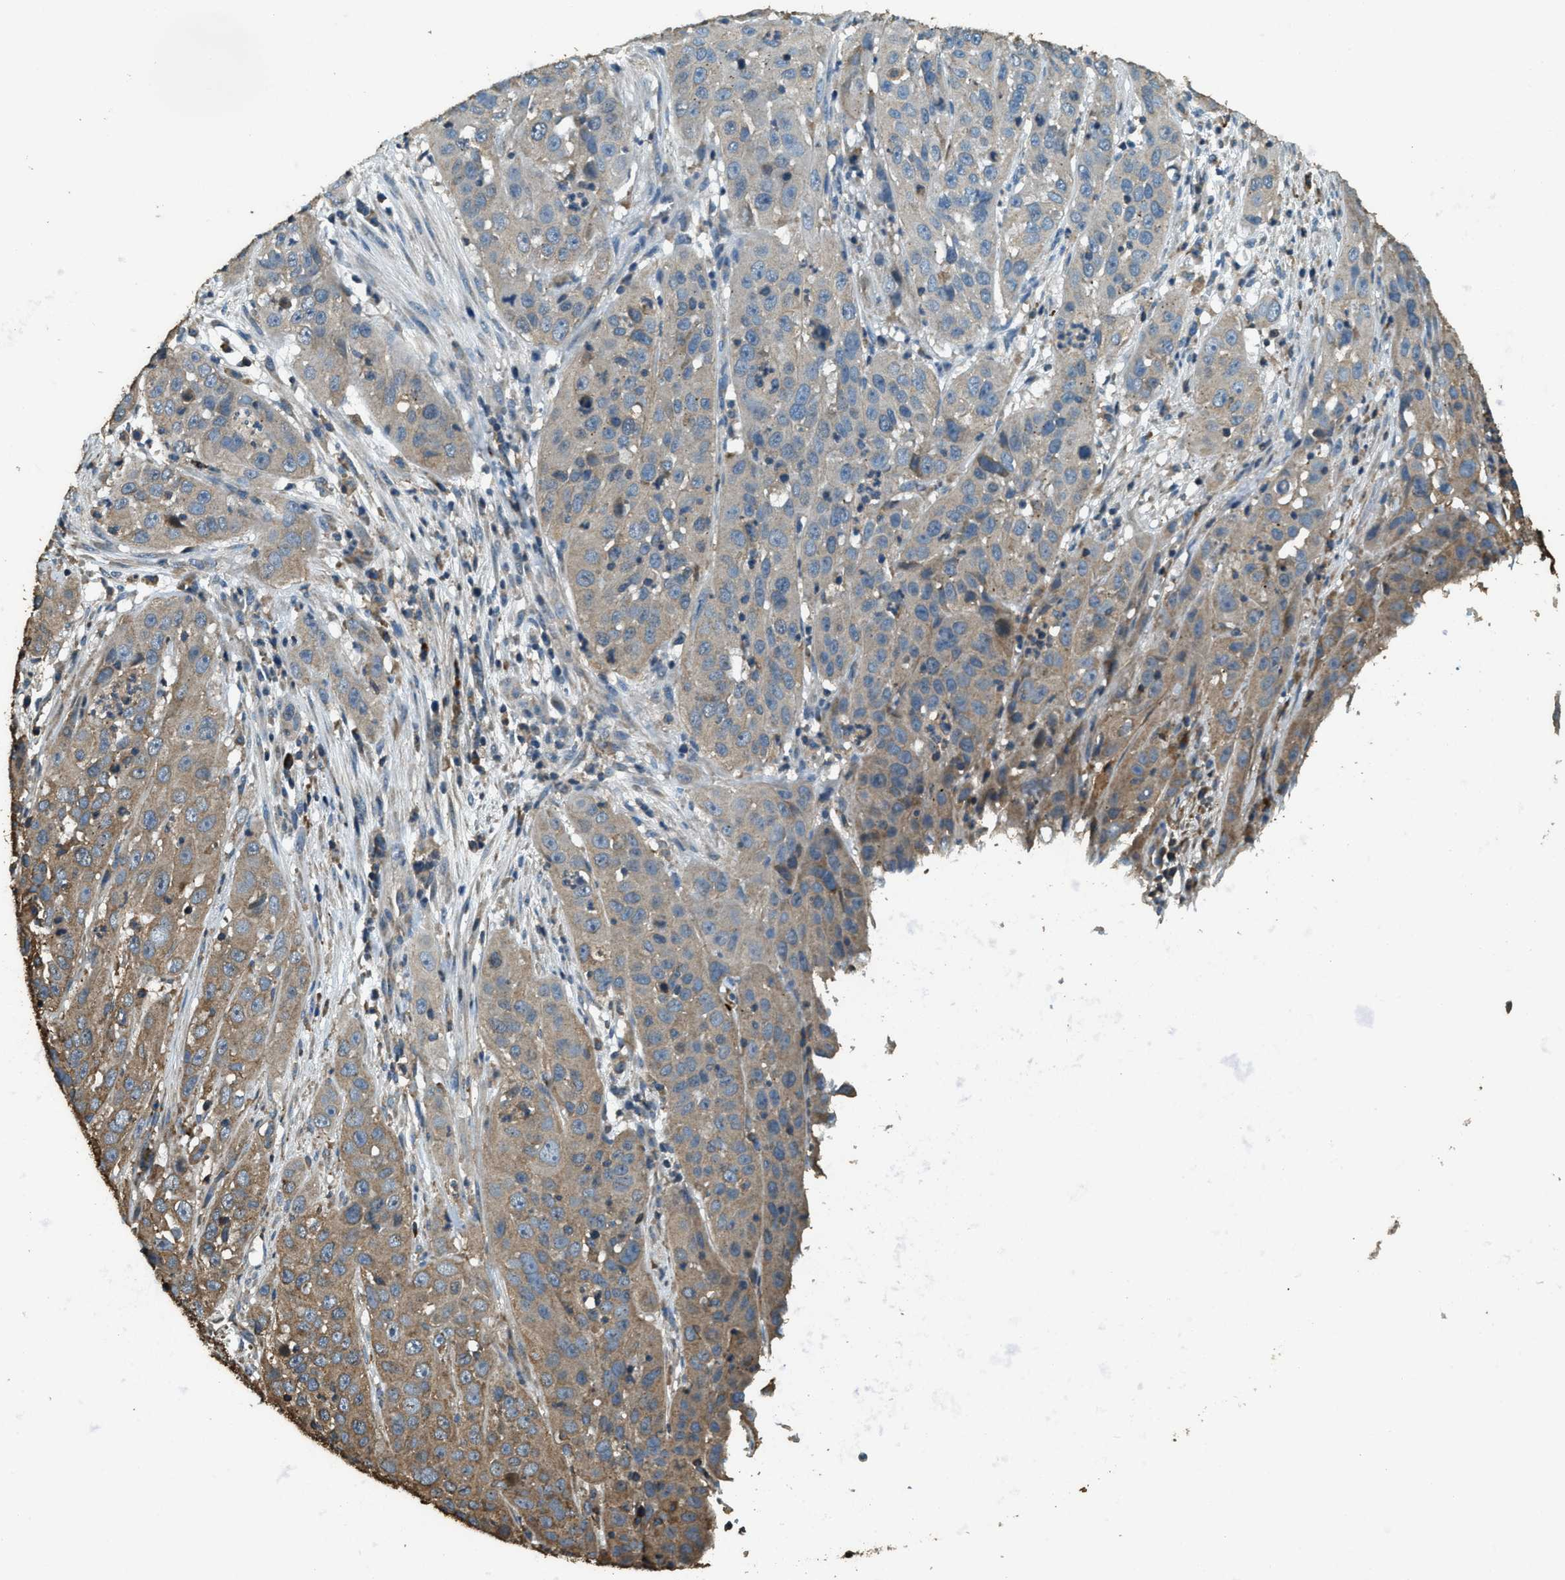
{"staining": {"intensity": "moderate", "quantity": "25%-75%", "location": "cytoplasmic/membranous"}, "tissue": "cervical cancer", "cell_type": "Tumor cells", "image_type": "cancer", "snomed": [{"axis": "morphology", "description": "Squamous cell carcinoma, NOS"}, {"axis": "topography", "description": "Cervix"}], "caption": "A brown stain highlights moderate cytoplasmic/membranous staining of a protein in human cervical cancer (squamous cell carcinoma) tumor cells. The protein is shown in brown color, while the nuclei are stained blue.", "gene": "ERGIC1", "patient": {"sex": "female", "age": 32}}